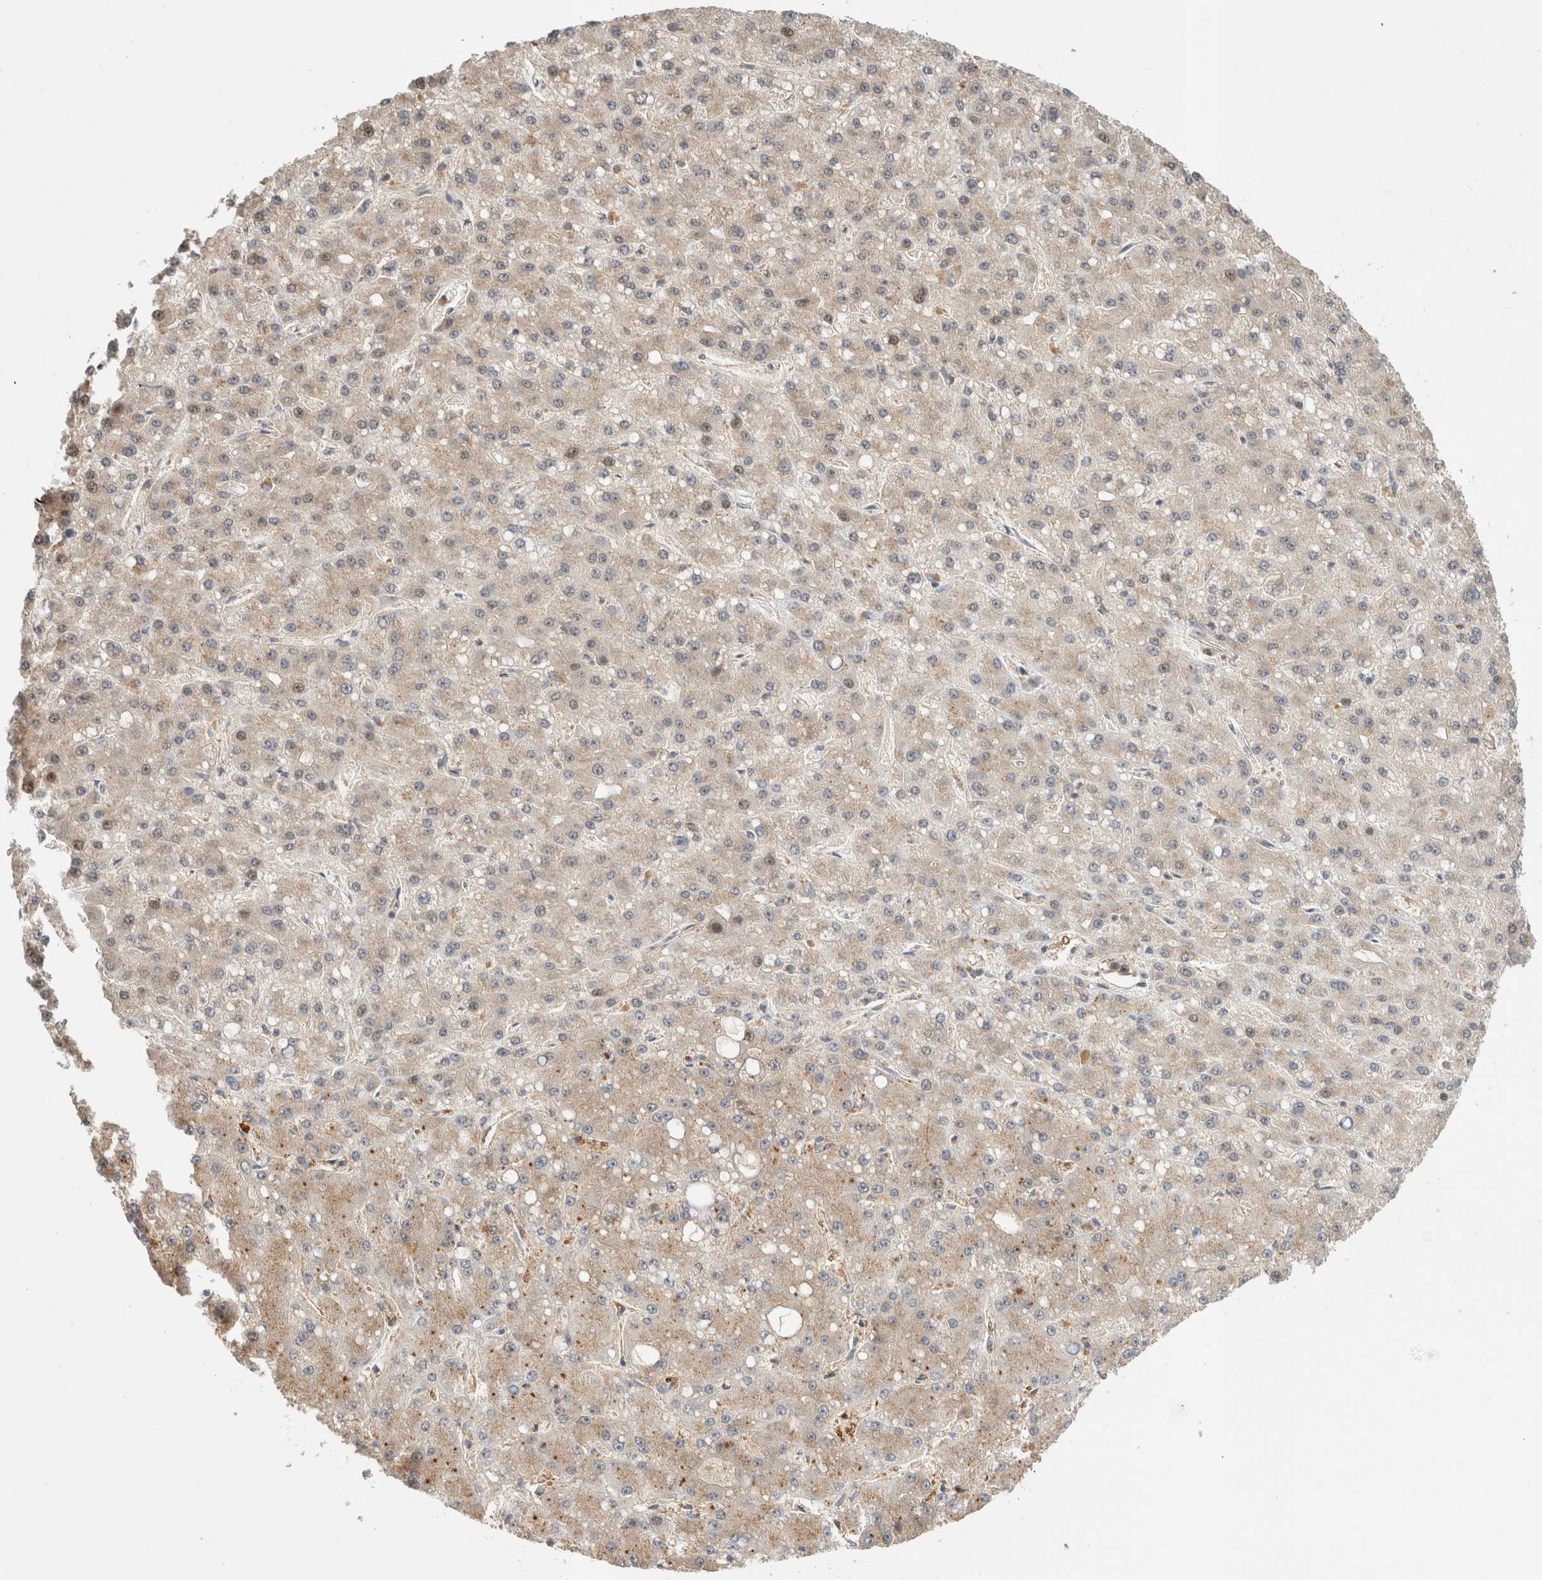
{"staining": {"intensity": "weak", "quantity": "25%-75%", "location": "cytoplasmic/membranous"}, "tissue": "liver cancer", "cell_type": "Tumor cells", "image_type": "cancer", "snomed": [{"axis": "morphology", "description": "Carcinoma, Hepatocellular, NOS"}, {"axis": "topography", "description": "Liver"}], "caption": "There is low levels of weak cytoplasmic/membranous positivity in tumor cells of hepatocellular carcinoma (liver), as demonstrated by immunohistochemical staining (brown color).", "gene": "OTUD6B", "patient": {"sex": "male", "age": 67}}